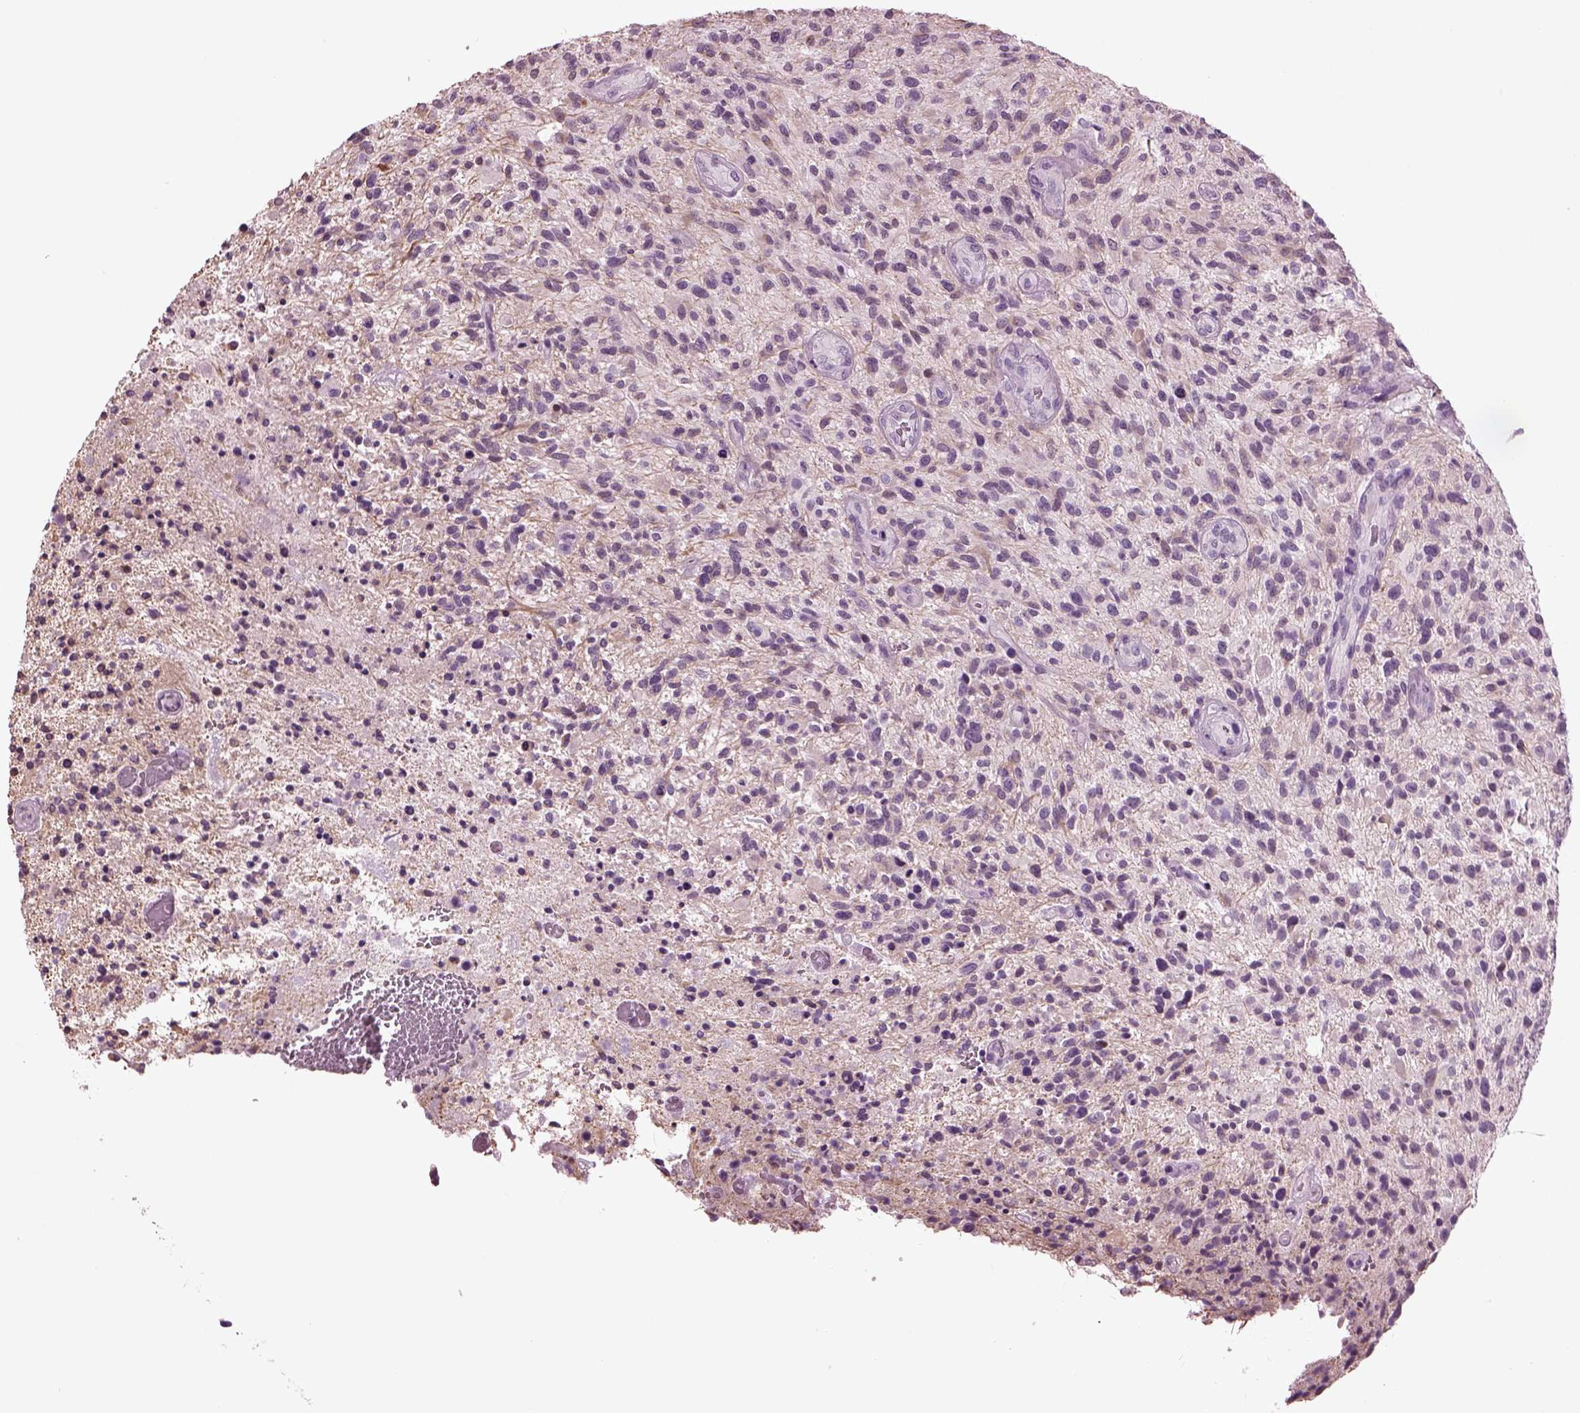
{"staining": {"intensity": "negative", "quantity": "none", "location": "none"}, "tissue": "glioma", "cell_type": "Tumor cells", "image_type": "cancer", "snomed": [{"axis": "morphology", "description": "Glioma, malignant, High grade"}, {"axis": "topography", "description": "Brain"}], "caption": "This histopathology image is of malignant glioma (high-grade) stained with immunohistochemistry (IHC) to label a protein in brown with the nuclei are counter-stained blue. There is no expression in tumor cells.", "gene": "SLC6A17", "patient": {"sex": "male", "age": 47}}